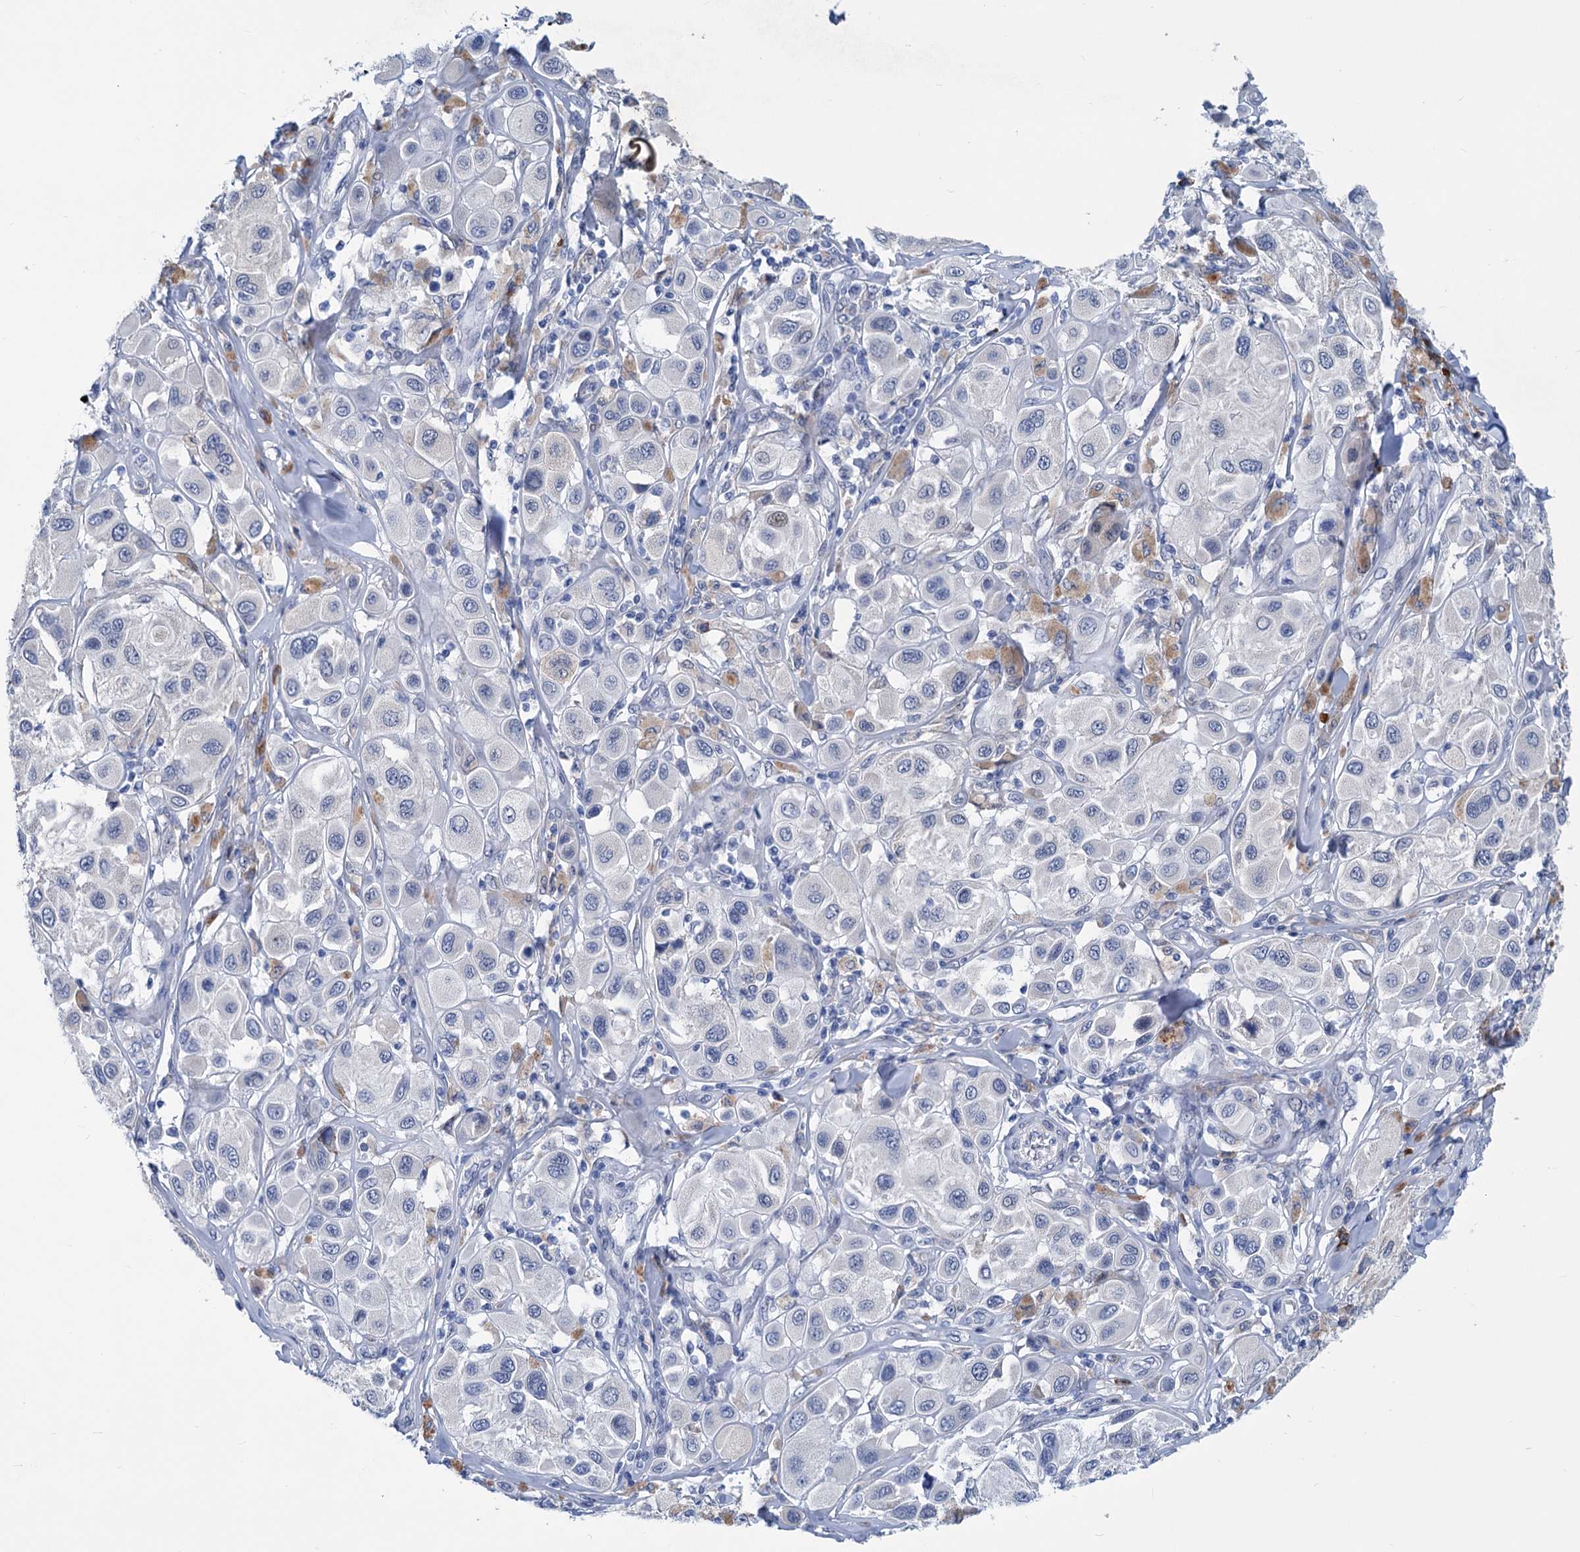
{"staining": {"intensity": "negative", "quantity": "none", "location": "none"}, "tissue": "melanoma", "cell_type": "Tumor cells", "image_type": "cancer", "snomed": [{"axis": "morphology", "description": "Malignant melanoma, Metastatic site"}, {"axis": "topography", "description": "Skin"}], "caption": "The image reveals no staining of tumor cells in melanoma. The staining is performed using DAB brown chromogen with nuclei counter-stained in using hematoxylin.", "gene": "NEU3", "patient": {"sex": "male", "age": 41}}